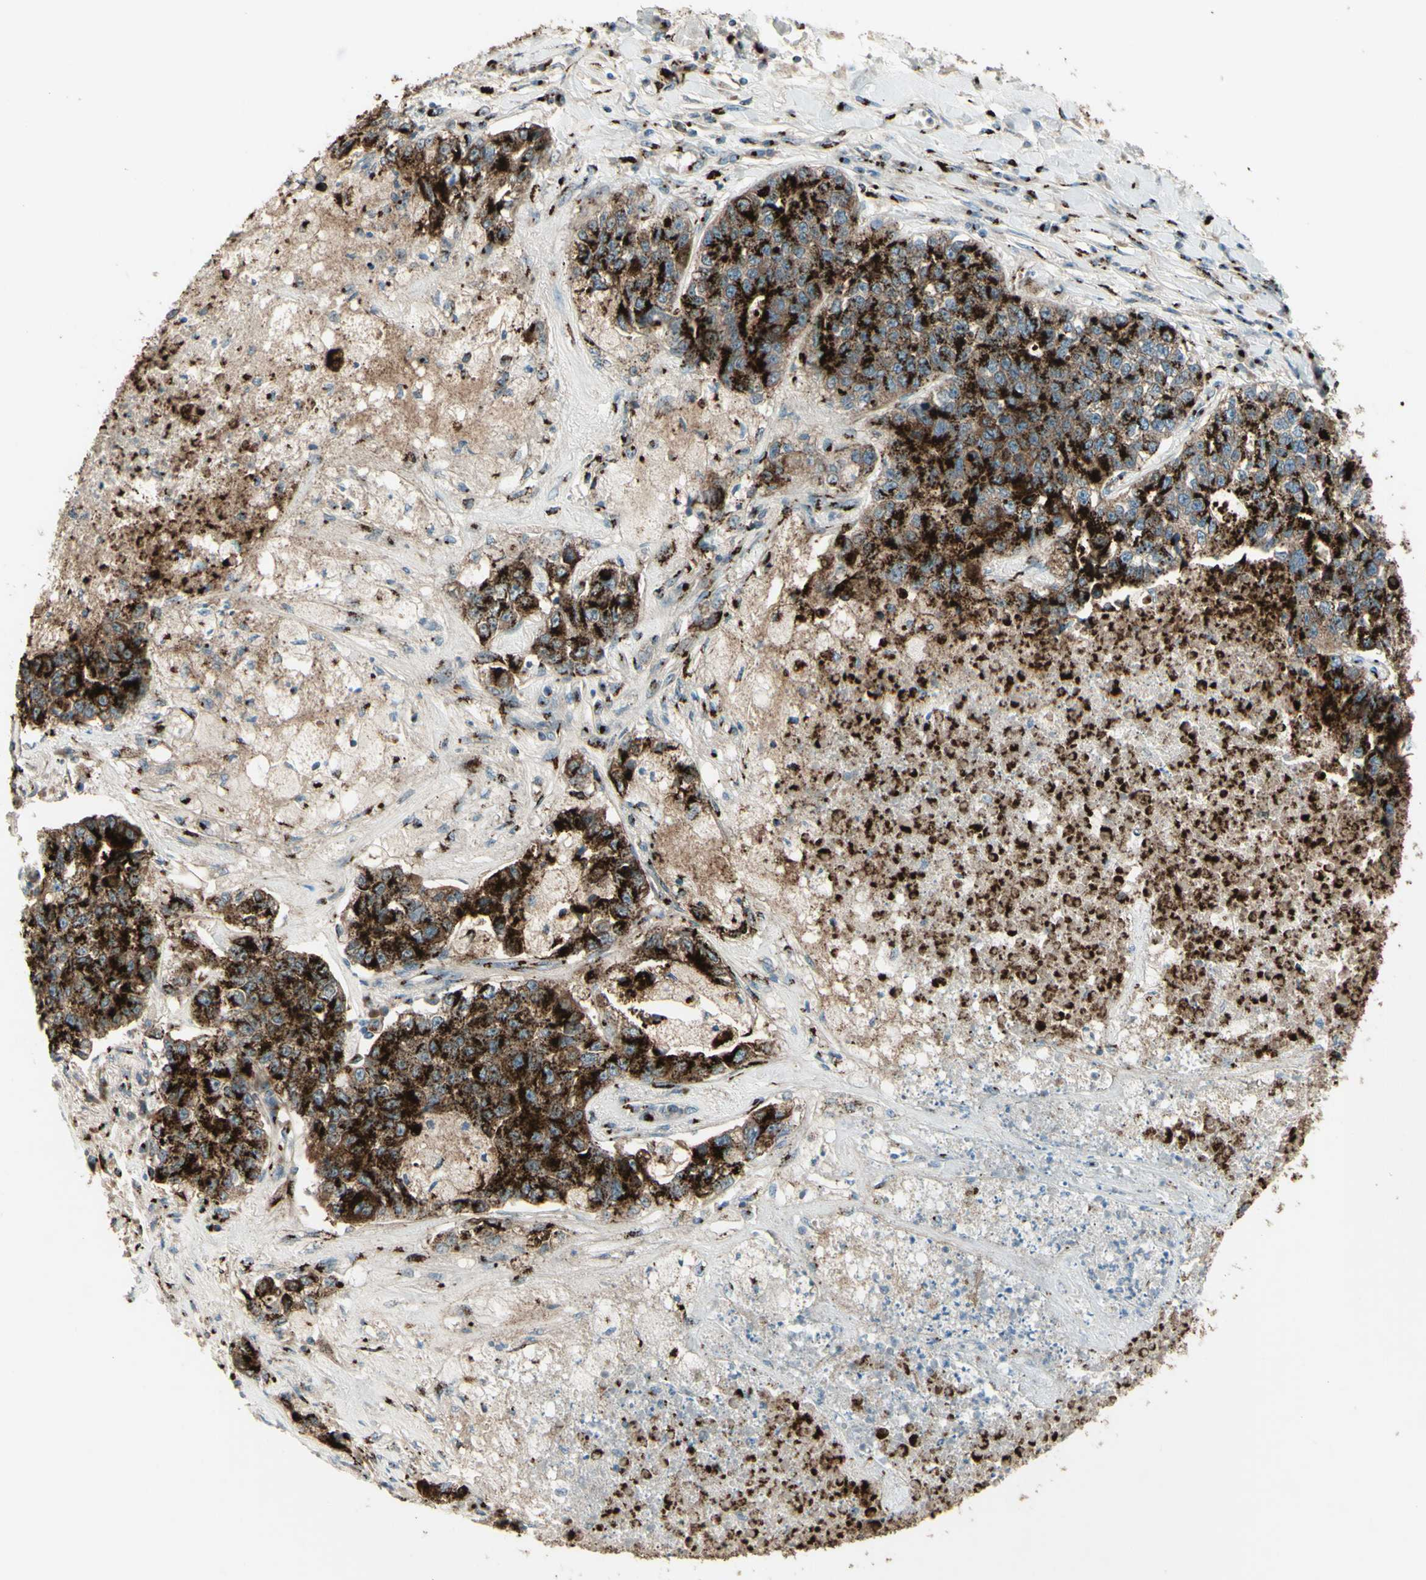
{"staining": {"intensity": "strong", "quantity": ">75%", "location": "cytoplasmic/membranous"}, "tissue": "lung cancer", "cell_type": "Tumor cells", "image_type": "cancer", "snomed": [{"axis": "morphology", "description": "Adenocarcinoma, NOS"}, {"axis": "topography", "description": "Lung"}], "caption": "DAB (3,3'-diaminobenzidine) immunohistochemical staining of human lung adenocarcinoma demonstrates strong cytoplasmic/membranous protein expression in approximately >75% of tumor cells. (Stains: DAB (3,3'-diaminobenzidine) in brown, nuclei in blue, Microscopy: brightfield microscopy at high magnification).", "gene": "BPNT2", "patient": {"sex": "male", "age": 49}}